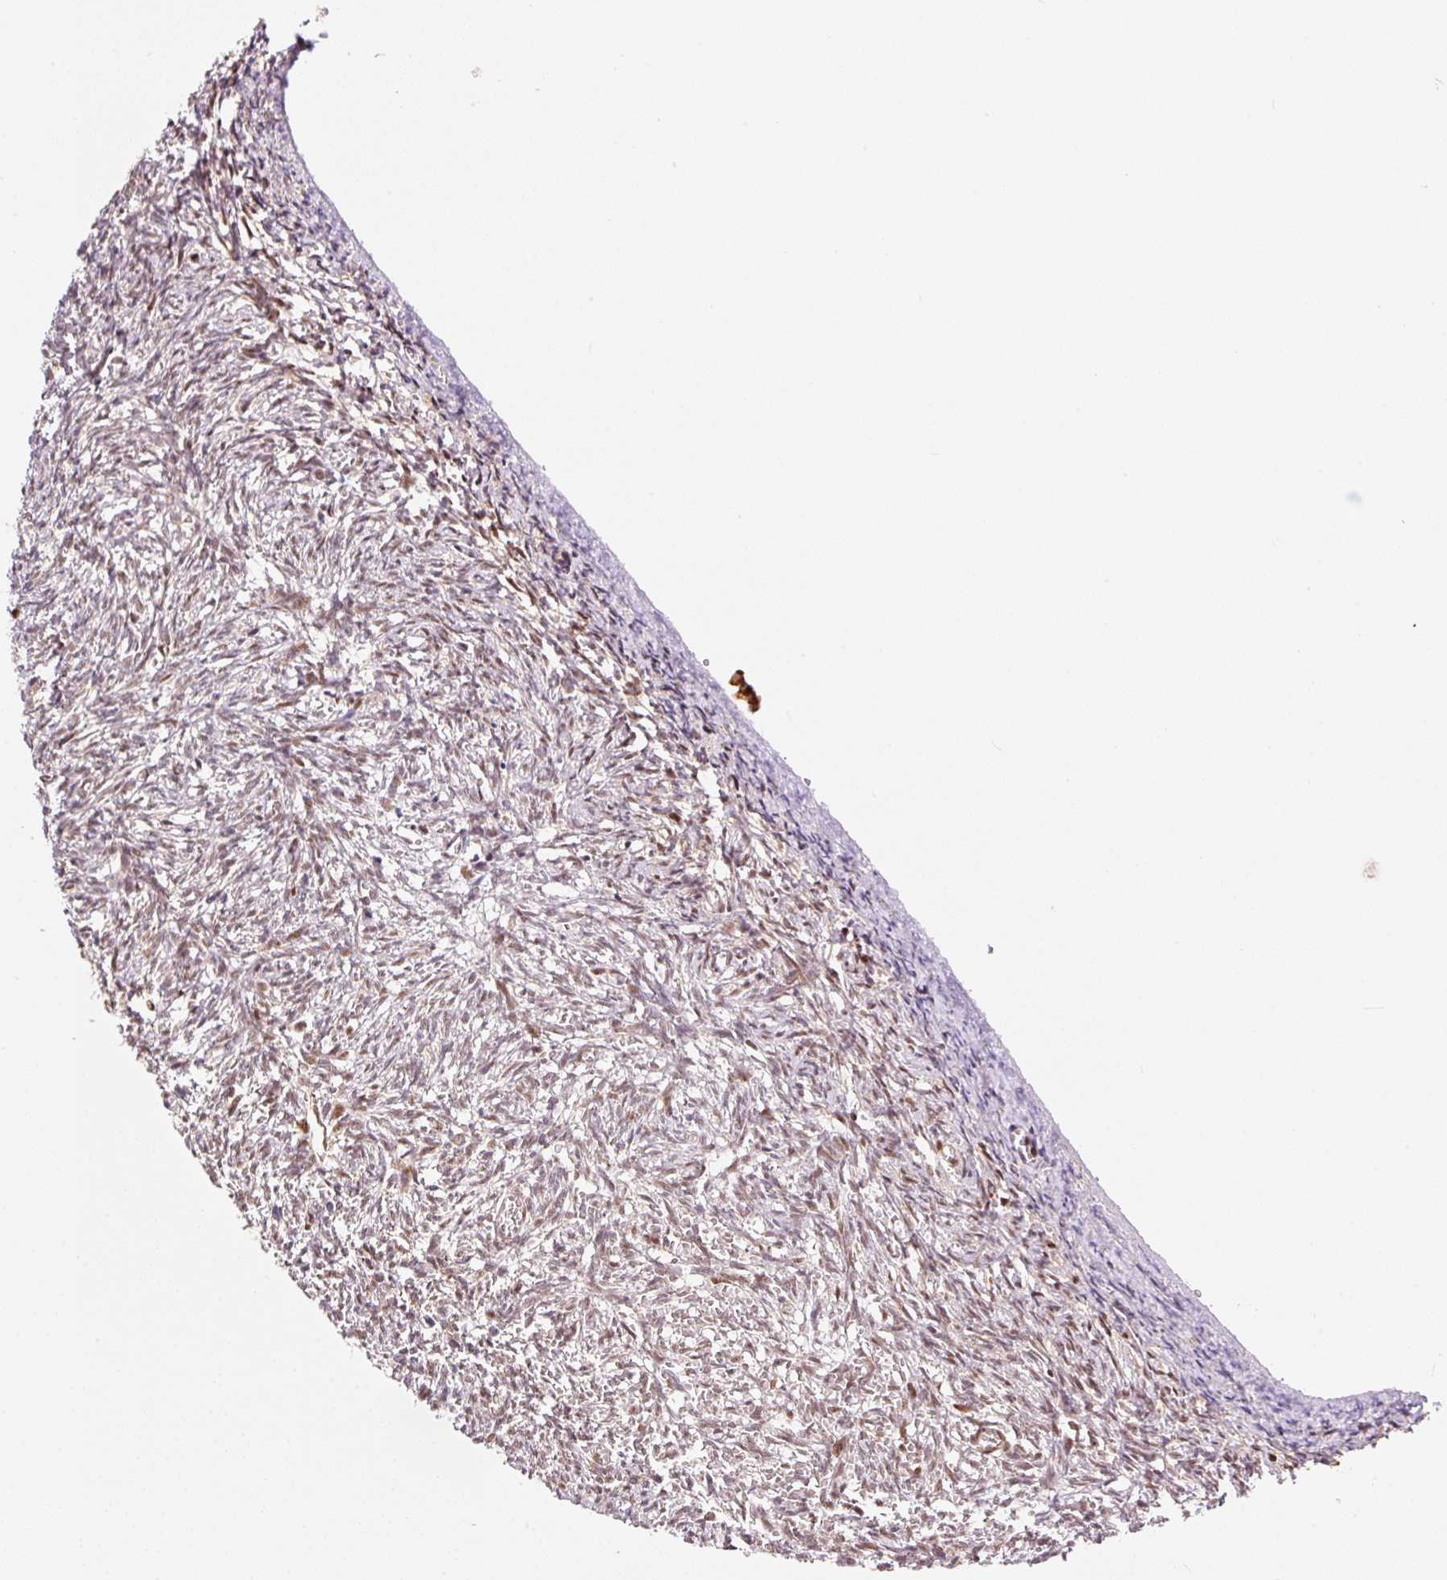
{"staining": {"intensity": "moderate", "quantity": ">75%", "location": "nuclear"}, "tissue": "ovary", "cell_type": "Ovarian stroma cells", "image_type": "normal", "snomed": [{"axis": "morphology", "description": "Normal tissue, NOS"}, {"axis": "topography", "description": "Ovary"}], "caption": "The photomicrograph shows immunohistochemical staining of unremarkable ovary. There is moderate nuclear positivity is present in approximately >75% of ovarian stroma cells. (DAB (3,3'-diaminobenzidine) IHC with brightfield microscopy, high magnification).", "gene": "INTS8", "patient": {"sex": "female", "age": 67}}